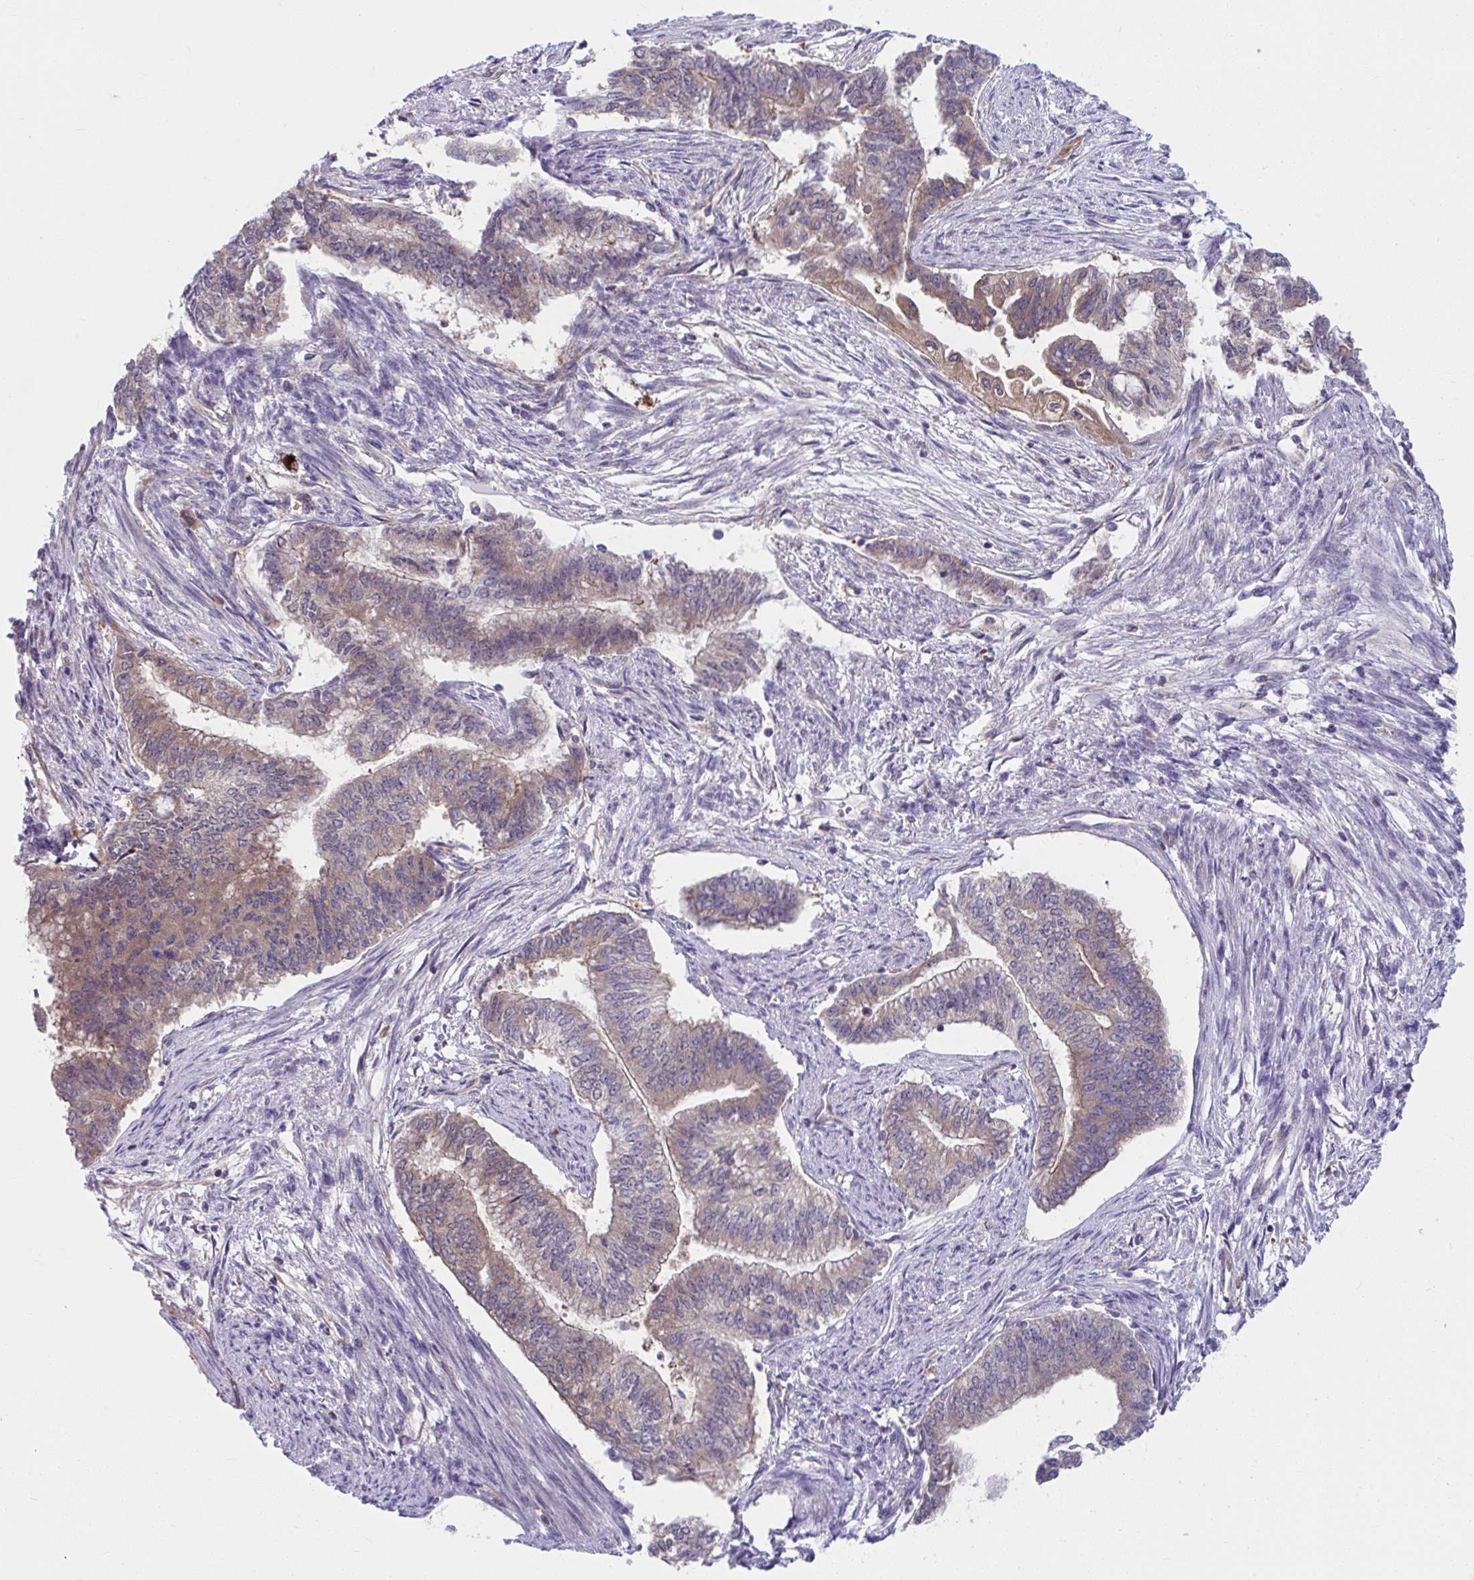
{"staining": {"intensity": "weak", "quantity": "25%-75%", "location": "cytoplasmic/membranous"}, "tissue": "endometrial cancer", "cell_type": "Tumor cells", "image_type": "cancer", "snomed": [{"axis": "morphology", "description": "Adenocarcinoma, NOS"}, {"axis": "topography", "description": "Endometrium"}], "caption": "A micrograph of human endometrial cancer stained for a protein demonstrates weak cytoplasmic/membranous brown staining in tumor cells.", "gene": "PCDHB7", "patient": {"sex": "female", "age": 65}}